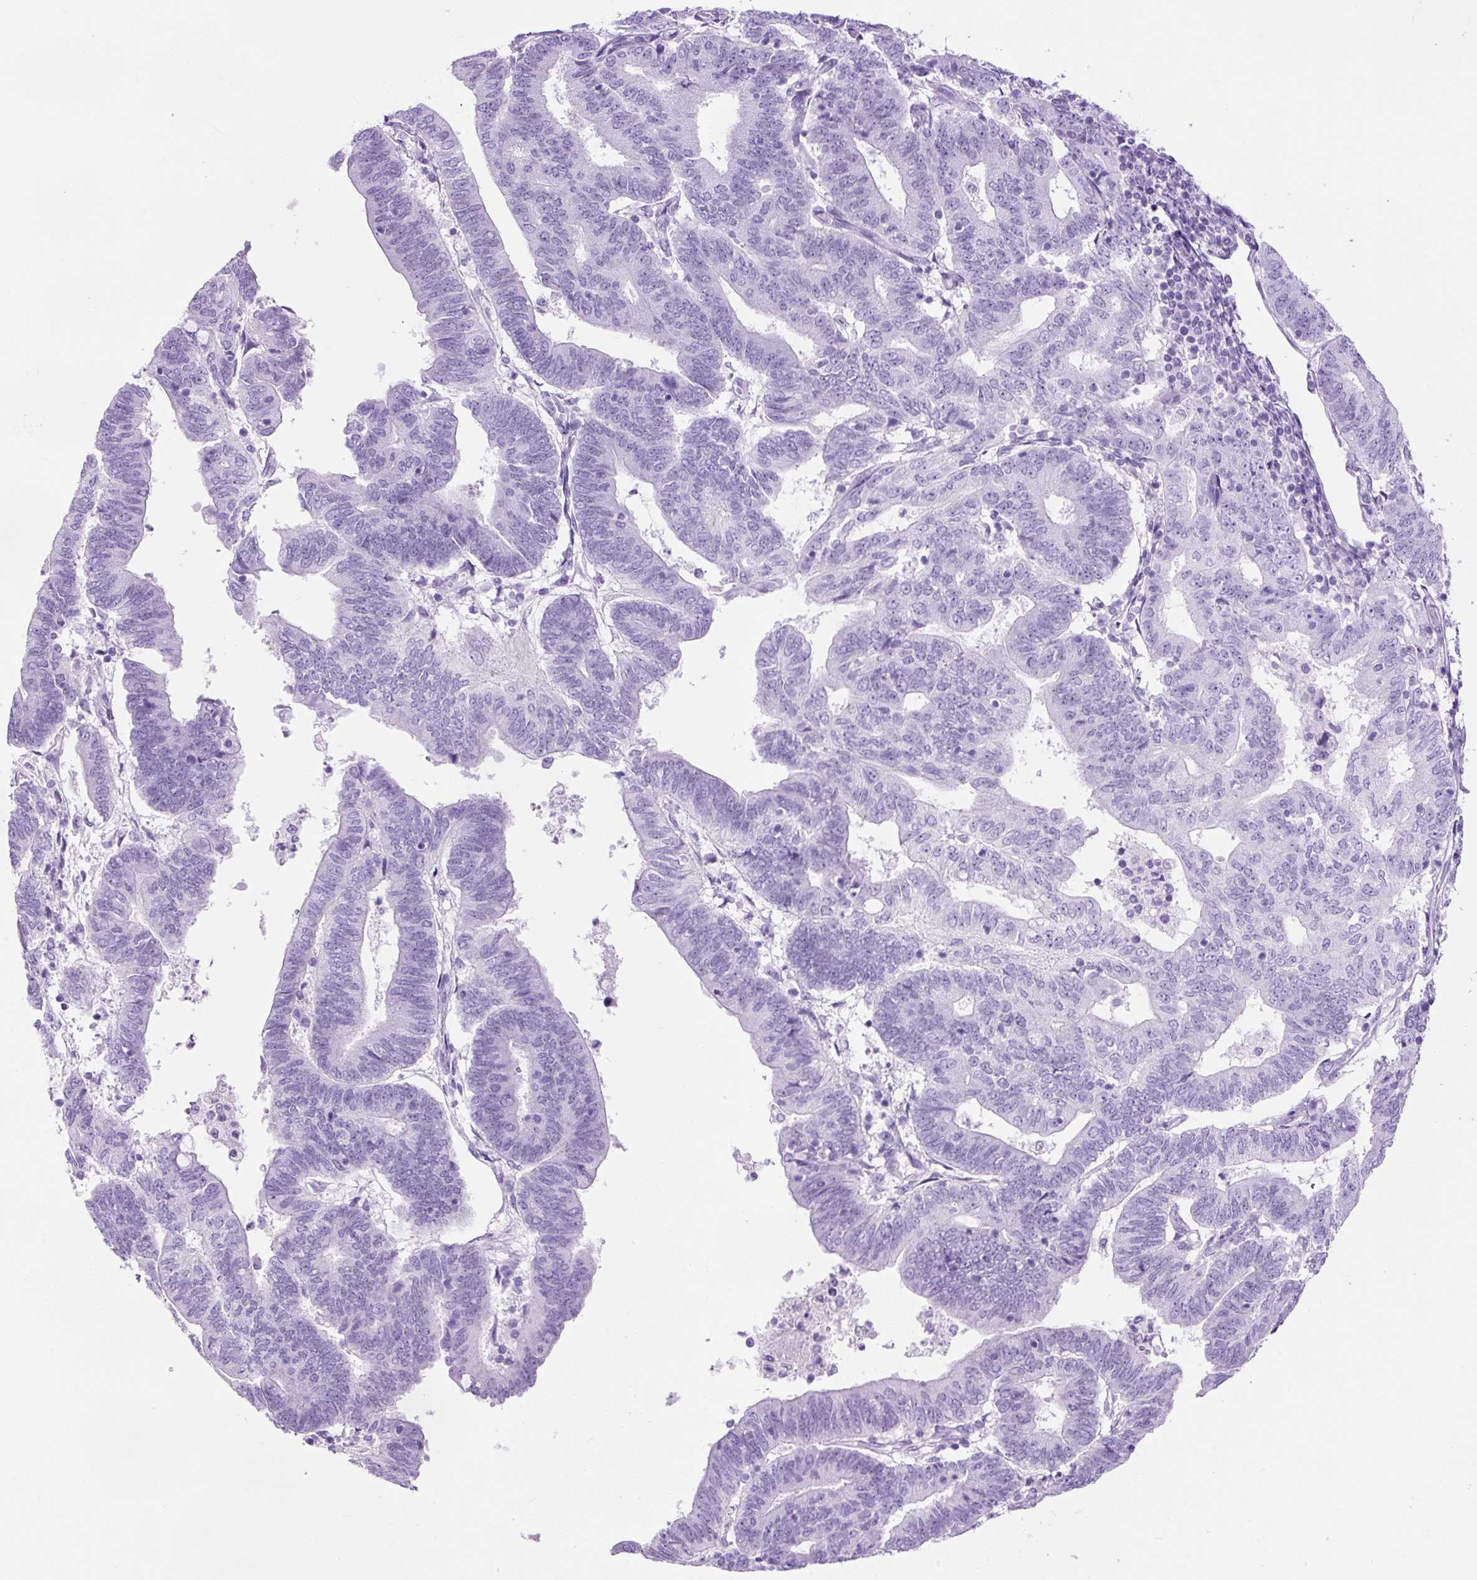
{"staining": {"intensity": "negative", "quantity": "none", "location": "none"}, "tissue": "endometrial cancer", "cell_type": "Tumor cells", "image_type": "cancer", "snomed": [{"axis": "morphology", "description": "Adenocarcinoma, NOS"}, {"axis": "topography", "description": "Endometrium"}], "caption": "This is an immunohistochemistry (IHC) micrograph of human adenocarcinoma (endometrial). There is no positivity in tumor cells.", "gene": "PDIA2", "patient": {"sex": "female", "age": 70}}